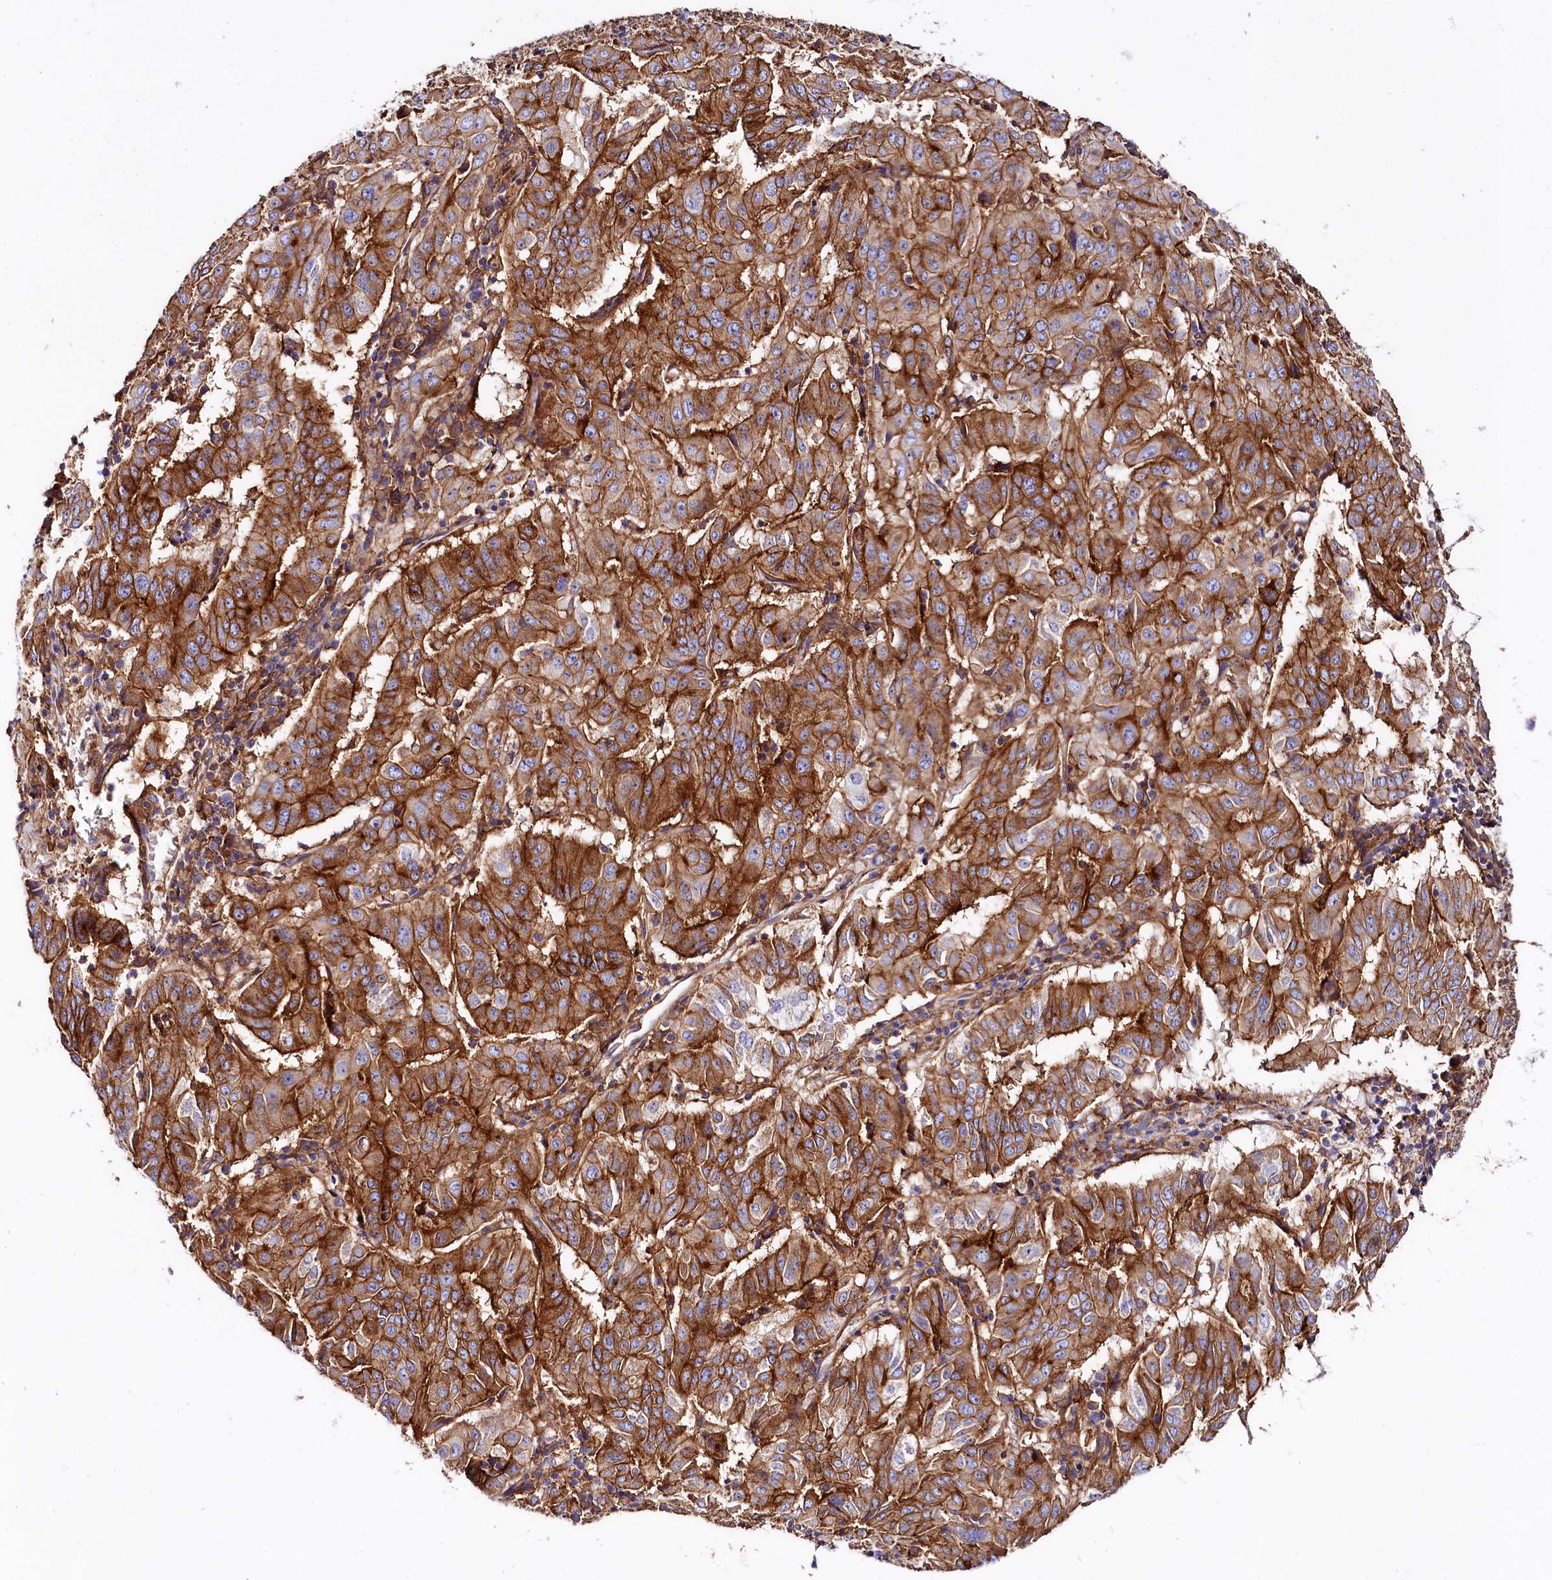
{"staining": {"intensity": "strong", "quantity": ">75%", "location": "cytoplasmic/membranous"}, "tissue": "pancreatic cancer", "cell_type": "Tumor cells", "image_type": "cancer", "snomed": [{"axis": "morphology", "description": "Adenocarcinoma, NOS"}, {"axis": "topography", "description": "Pancreas"}], "caption": "Immunohistochemistry staining of pancreatic cancer, which displays high levels of strong cytoplasmic/membranous positivity in approximately >75% of tumor cells indicating strong cytoplasmic/membranous protein positivity. The staining was performed using DAB (3,3'-diaminobenzidine) (brown) for protein detection and nuclei were counterstained in hematoxylin (blue).", "gene": "ANO6", "patient": {"sex": "male", "age": 63}}